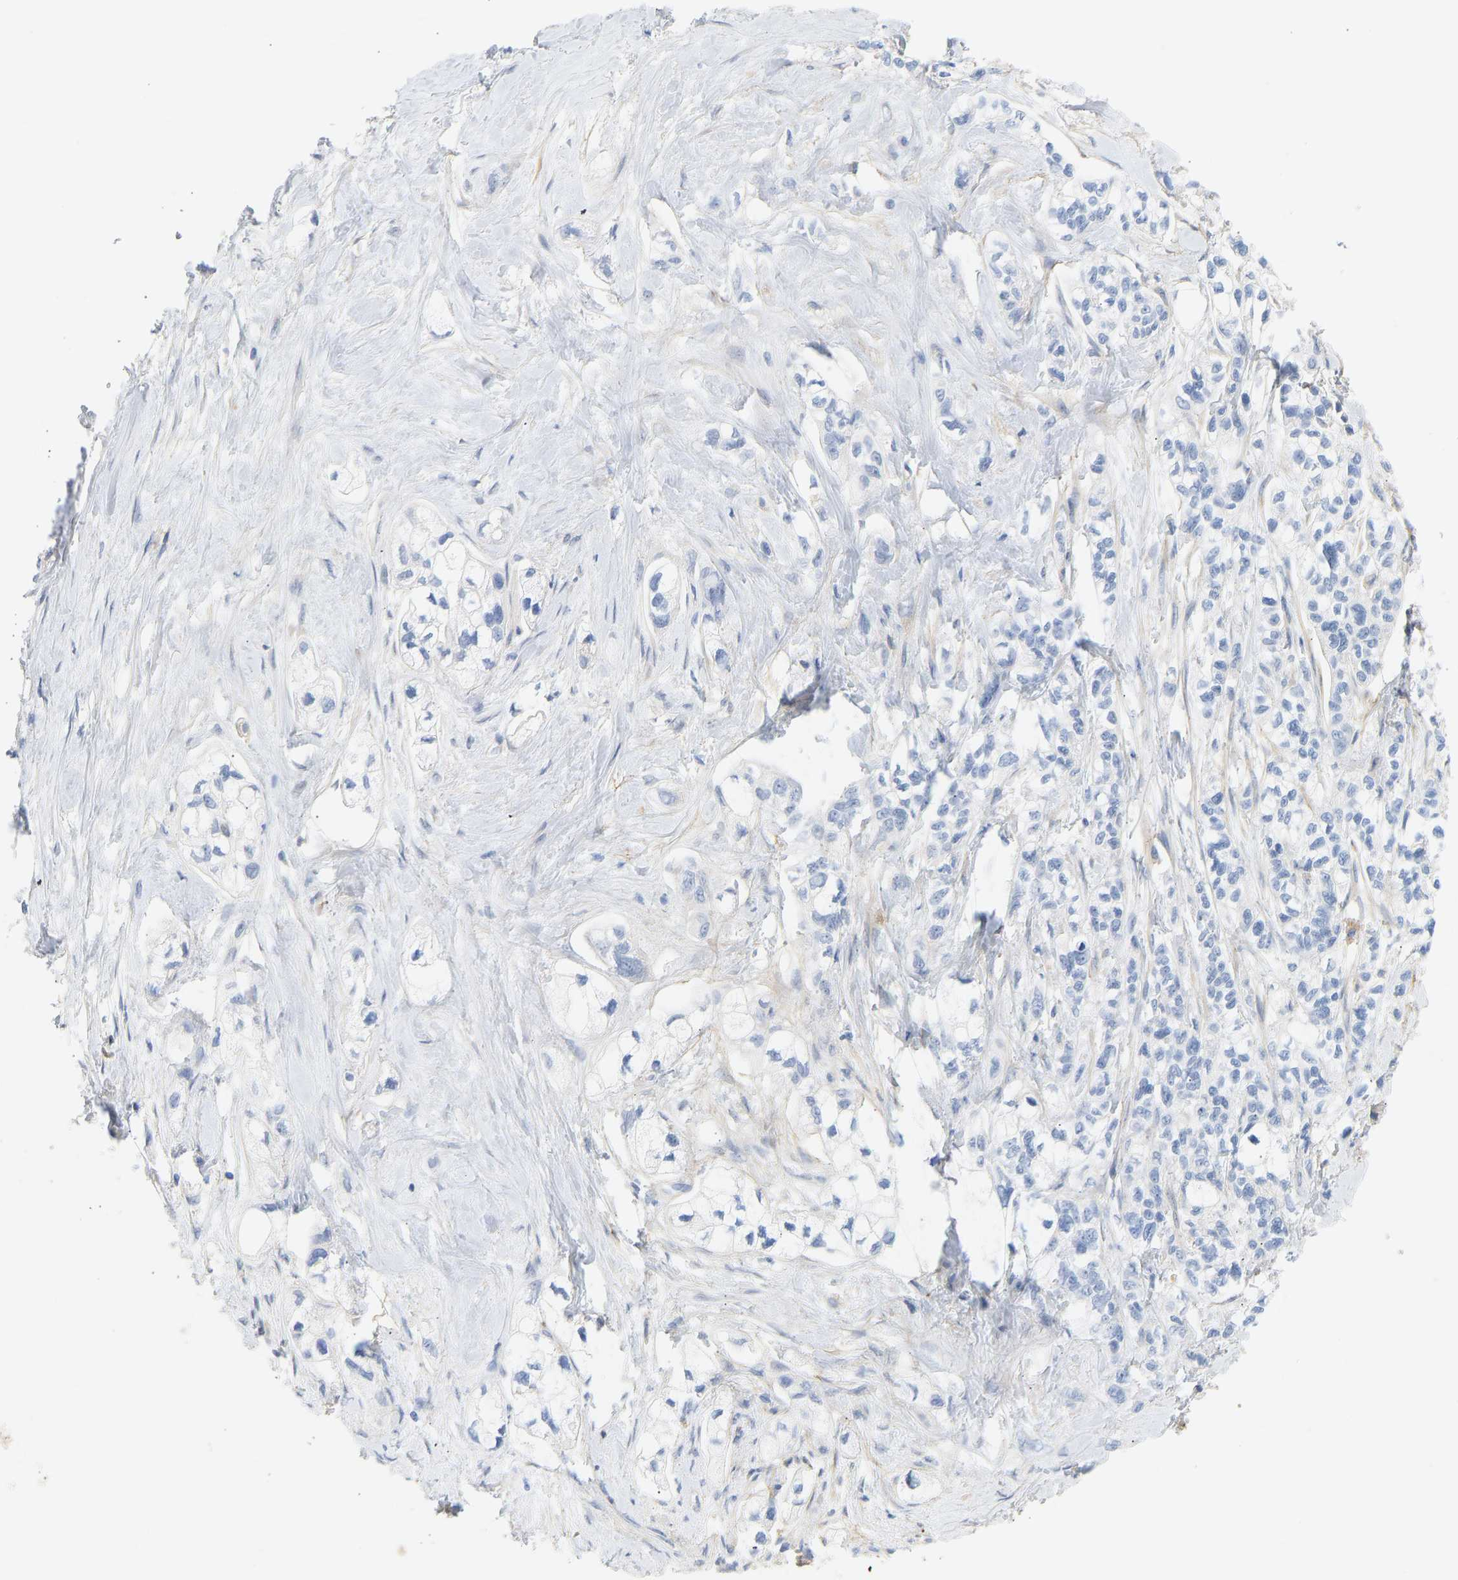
{"staining": {"intensity": "negative", "quantity": "none", "location": "none"}, "tissue": "pancreatic cancer", "cell_type": "Tumor cells", "image_type": "cancer", "snomed": [{"axis": "morphology", "description": "Adenocarcinoma, NOS"}, {"axis": "topography", "description": "Pancreas"}], "caption": "Tumor cells are negative for protein expression in human adenocarcinoma (pancreatic).", "gene": "BVES", "patient": {"sex": "male", "age": 74}}